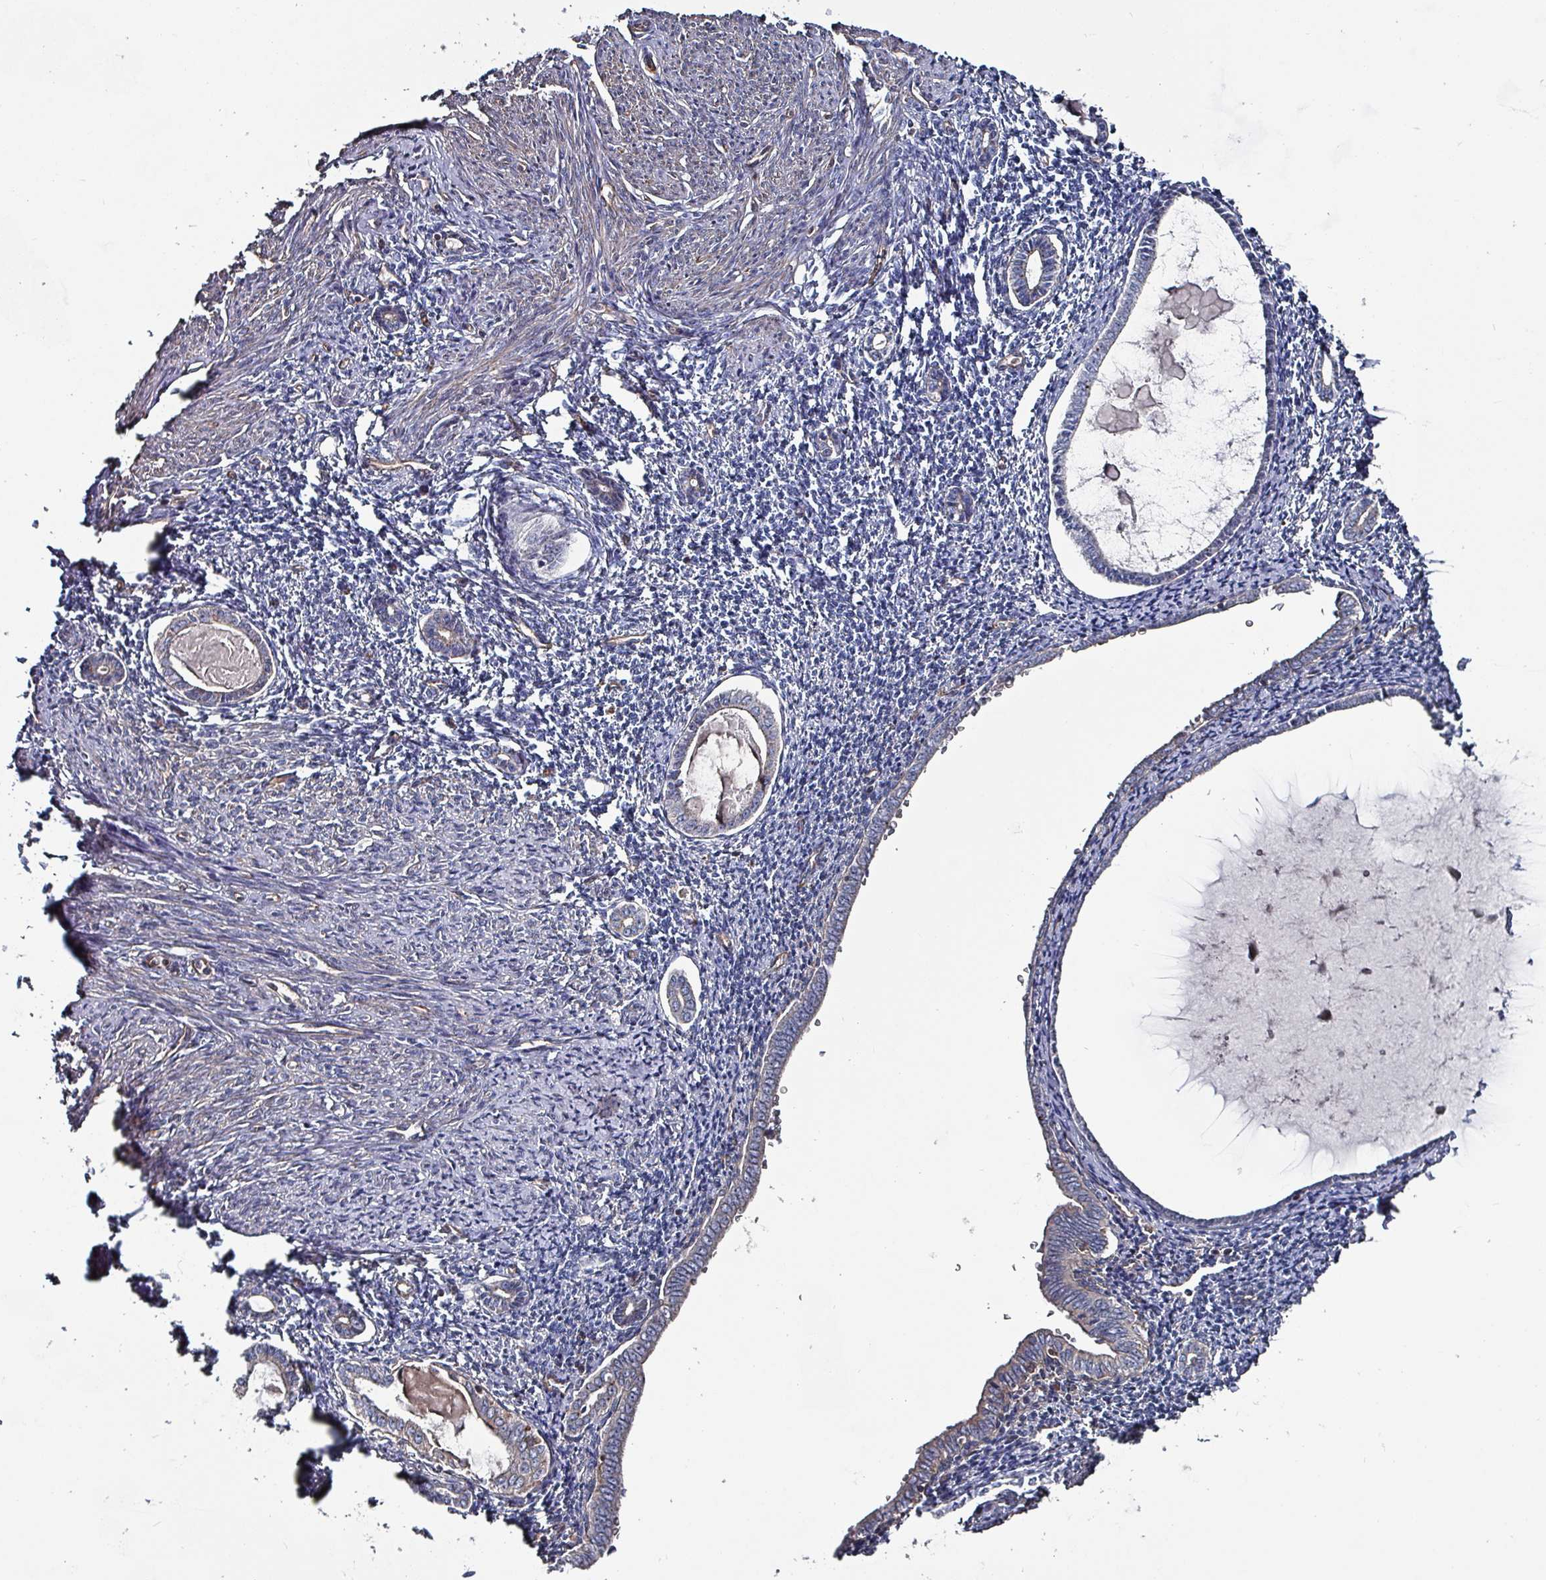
{"staining": {"intensity": "moderate", "quantity": "<25%", "location": "cytoplasmic/membranous"}, "tissue": "endometrium", "cell_type": "Cells in endometrial stroma", "image_type": "normal", "snomed": [{"axis": "morphology", "description": "Normal tissue, NOS"}, {"axis": "topography", "description": "Endometrium"}], "caption": "This is a histology image of IHC staining of normal endometrium, which shows moderate expression in the cytoplasmic/membranous of cells in endometrial stroma.", "gene": "ANO10", "patient": {"sex": "female", "age": 63}}